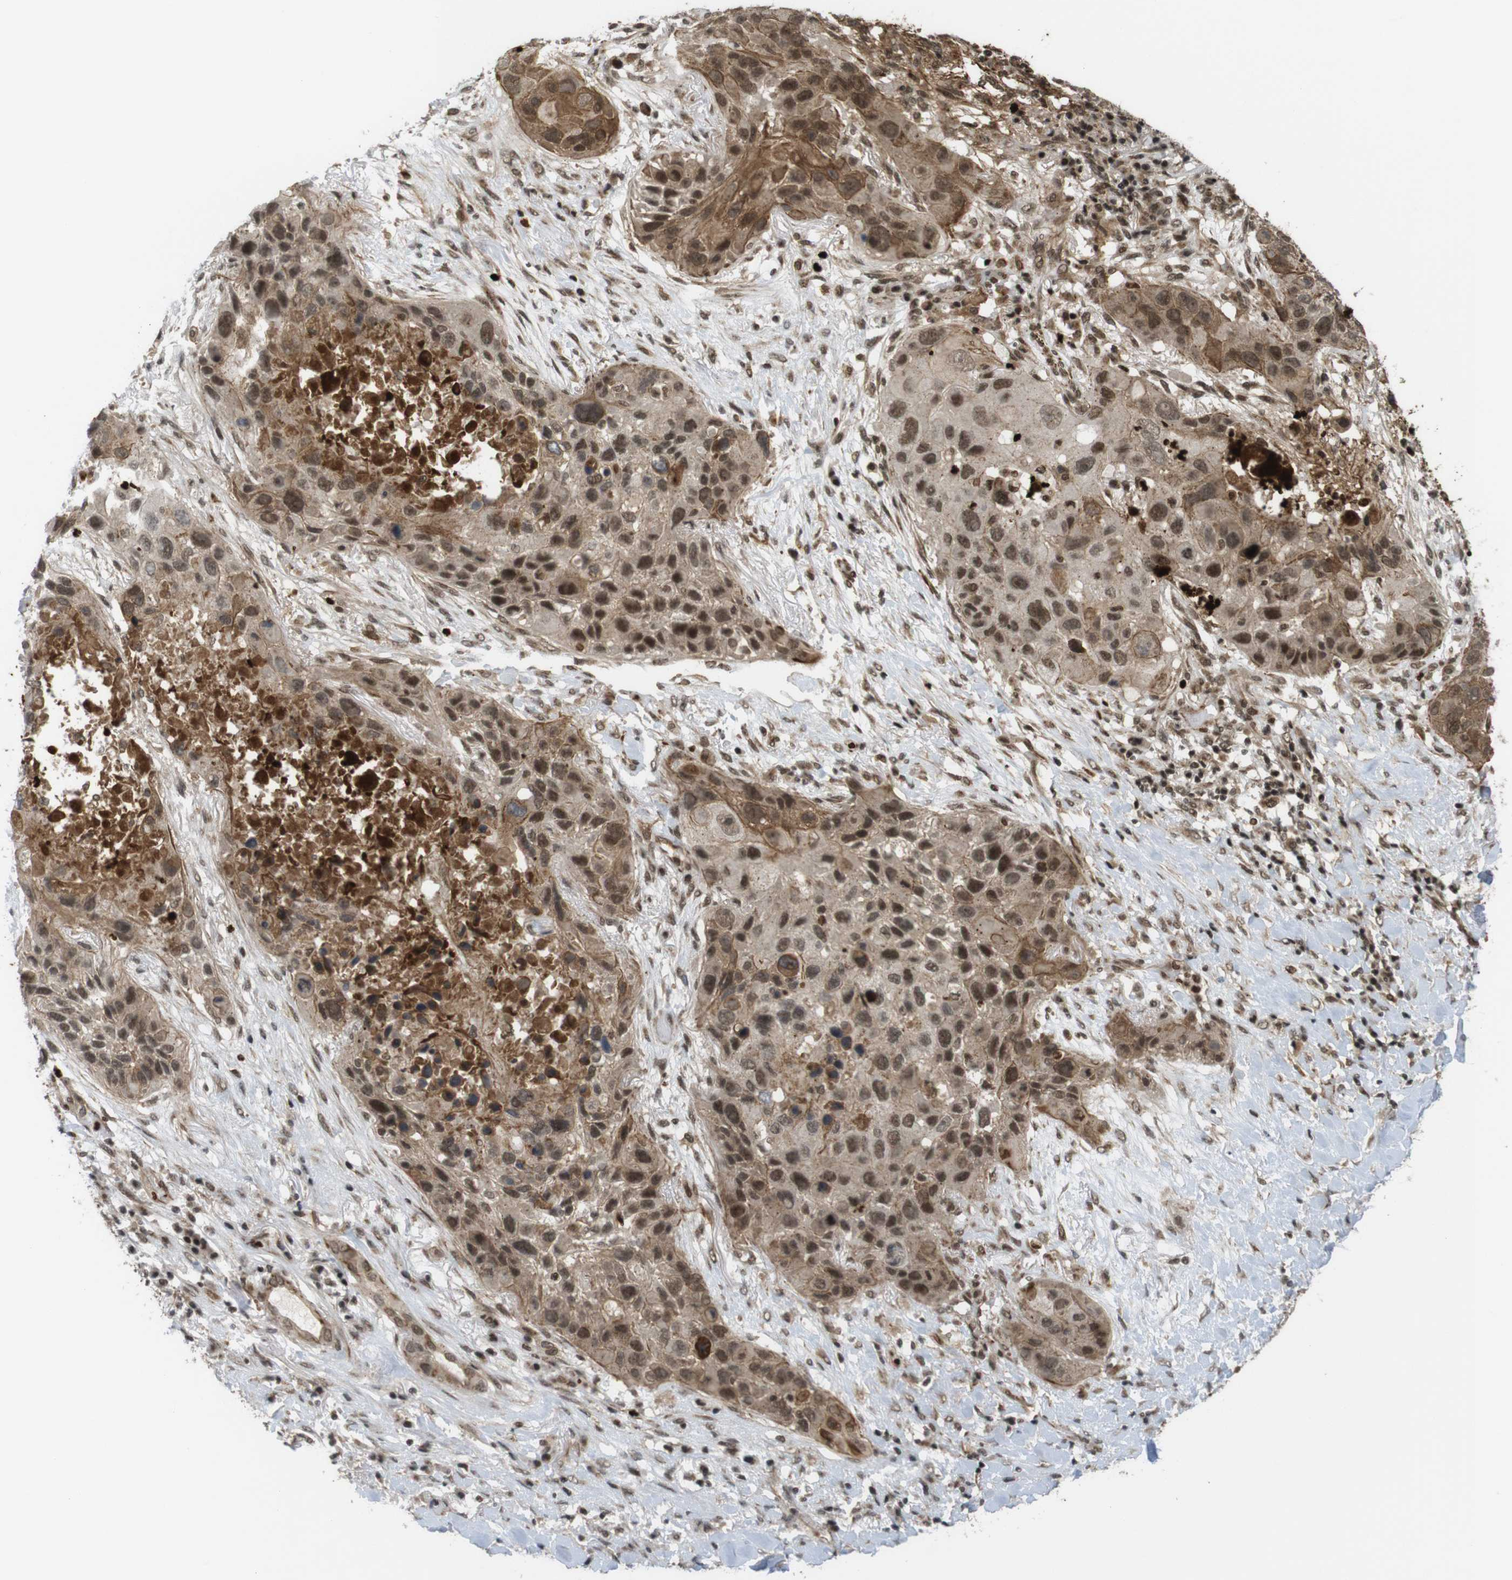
{"staining": {"intensity": "strong", "quantity": ">75%", "location": "cytoplasmic/membranous,nuclear"}, "tissue": "lung cancer", "cell_type": "Tumor cells", "image_type": "cancer", "snomed": [{"axis": "morphology", "description": "Squamous cell carcinoma, NOS"}, {"axis": "topography", "description": "Lung"}], "caption": "Lung squamous cell carcinoma tissue exhibits strong cytoplasmic/membranous and nuclear staining in about >75% of tumor cells Nuclei are stained in blue.", "gene": "SP2", "patient": {"sex": "male", "age": 57}}